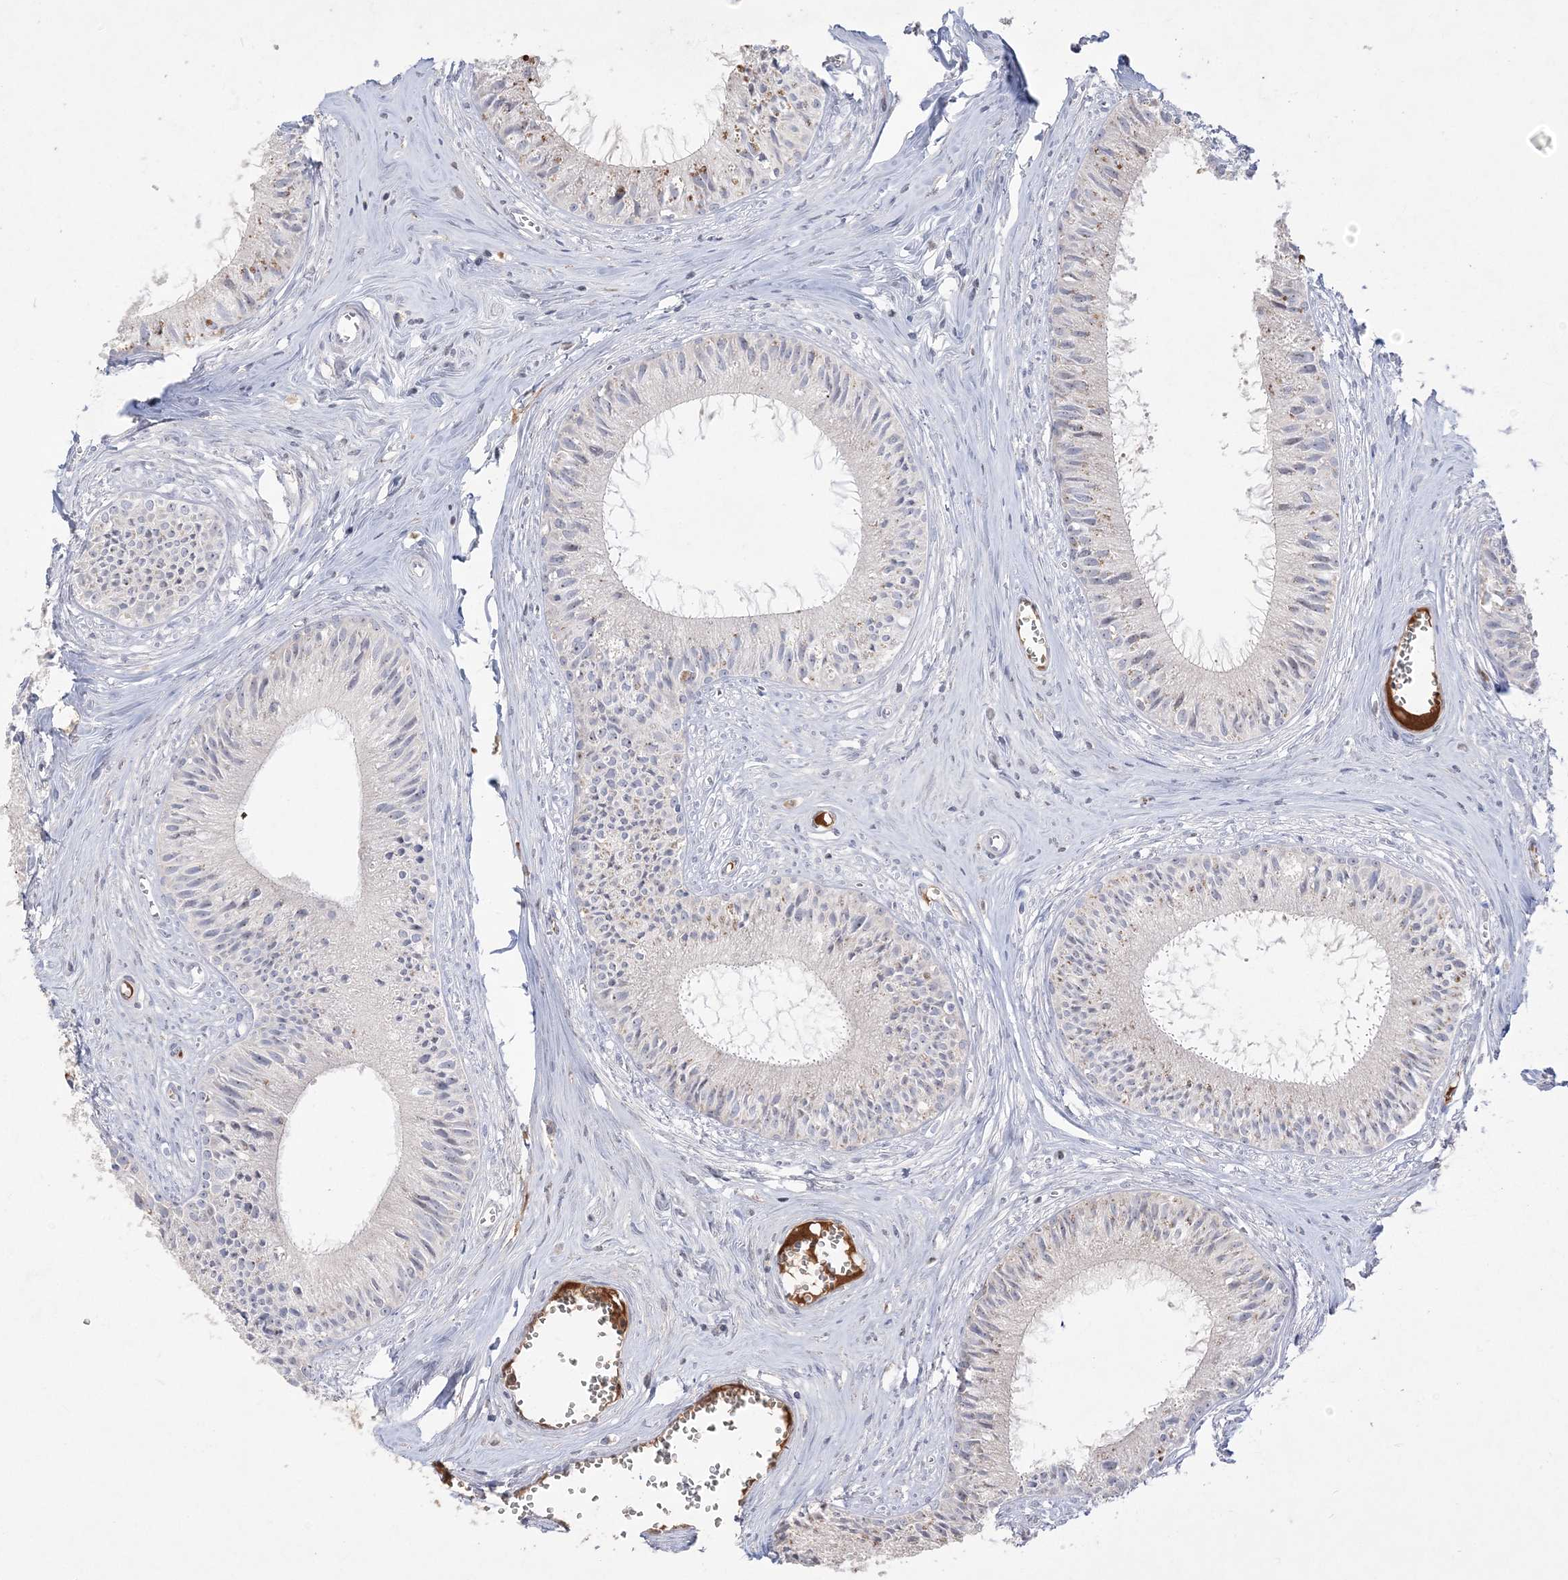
{"staining": {"intensity": "moderate", "quantity": "25%-75%", "location": "nuclear"}, "tissue": "epididymis", "cell_type": "Glandular cells", "image_type": "normal", "snomed": [{"axis": "morphology", "description": "Normal tissue, NOS"}, {"axis": "topography", "description": "Epididymis"}], "caption": "A brown stain labels moderate nuclear expression of a protein in glandular cells of normal epididymis. Using DAB (brown) and hematoxylin (blue) stains, captured at high magnification using brightfield microscopy.", "gene": "NOP16", "patient": {"sex": "male", "age": 36}}